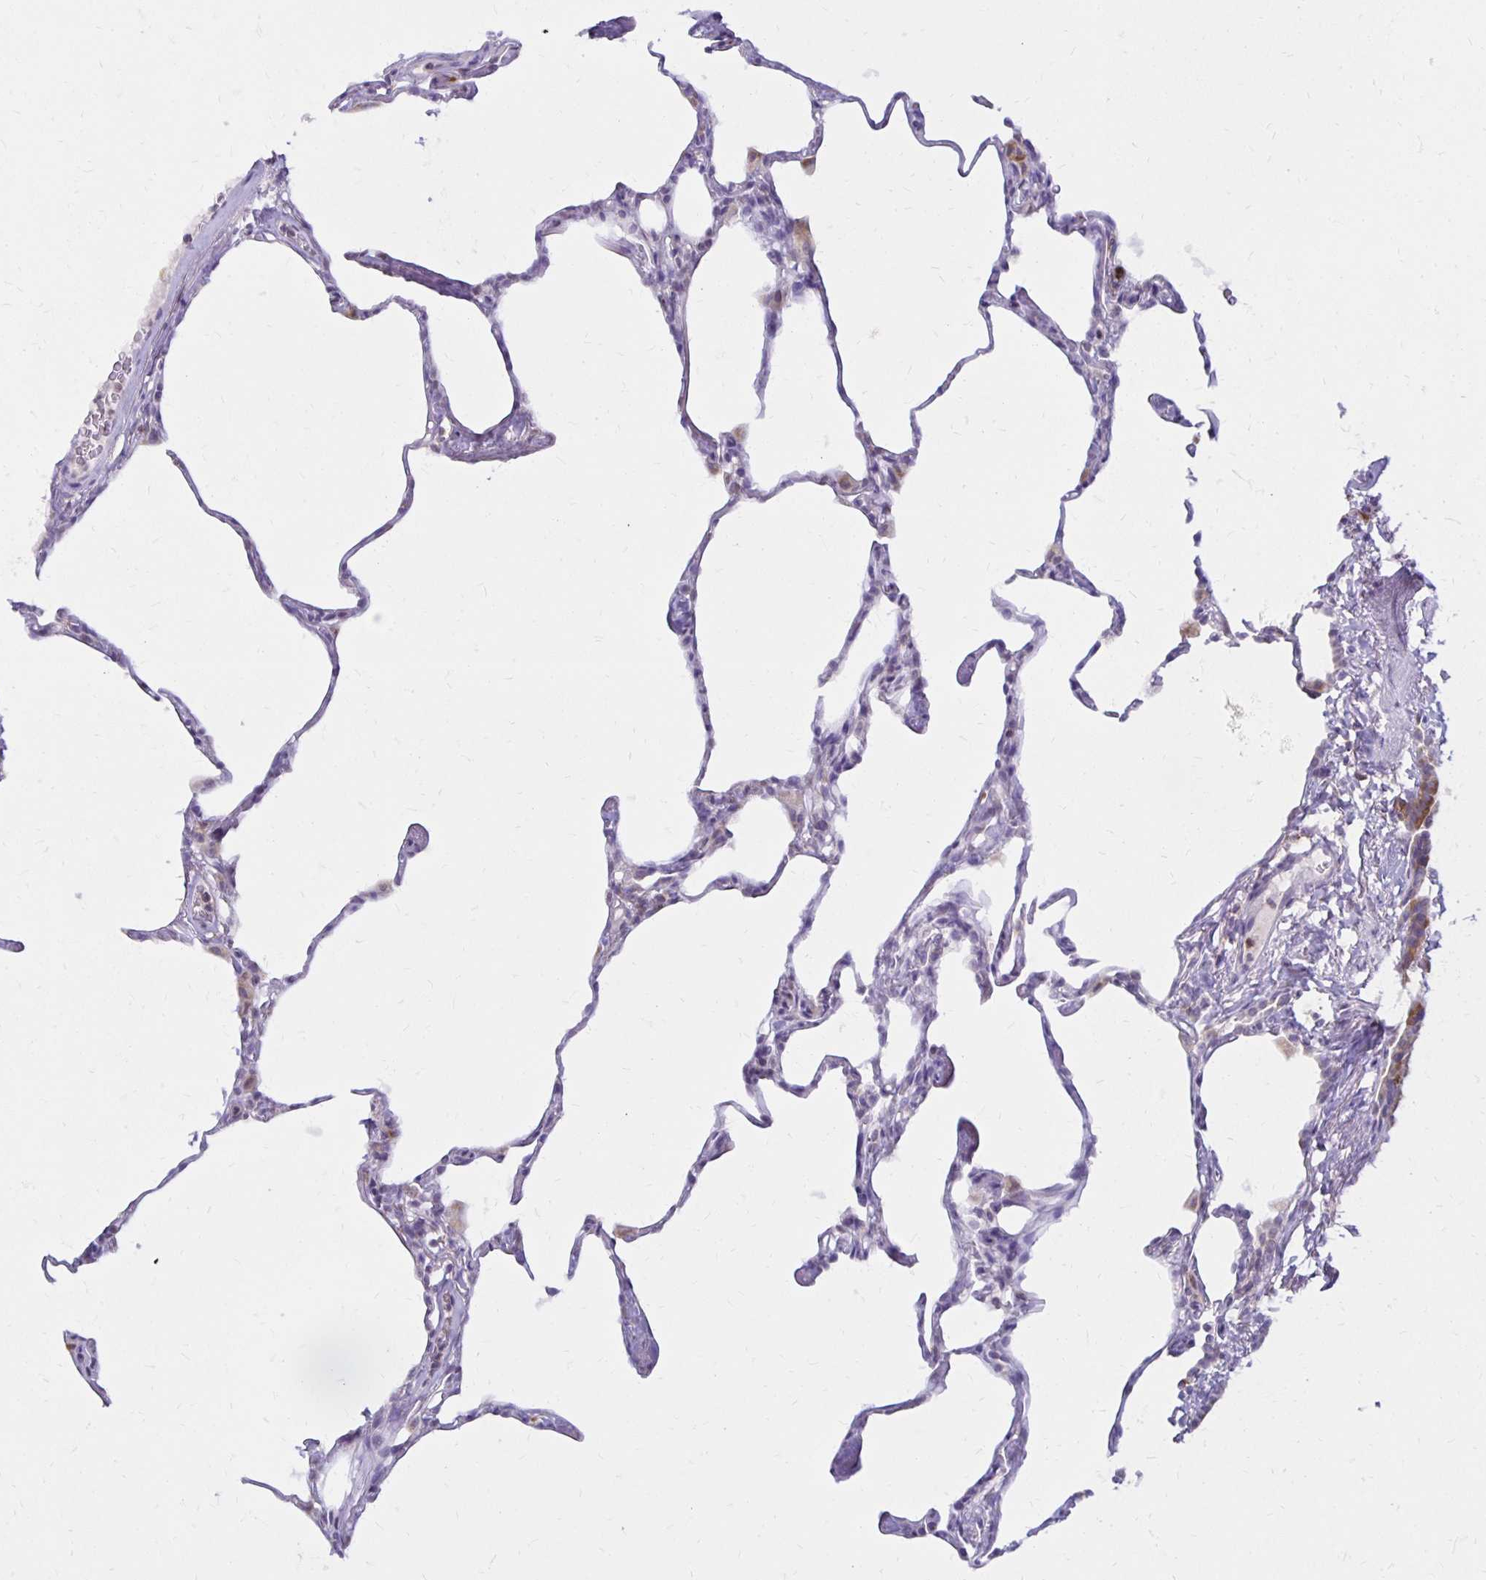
{"staining": {"intensity": "moderate", "quantity": "<25%", "location": "cytoplasmic/membranous"}, "tissue": "lung", "cell_type": "Alveolar cells", "image_type": "normal", "snomed": [{"axis": "morphology", "description": "Normal tissue, NOS"}, {"axis": "topography", "description": "Lung"}], "caption": "Protein staining of unremarkable lung displays moderate cytoplasmic/membranous expression in about <25% of alveolar cells.", "gene": "IER3", "patient": {"sex": "male", "age": 65}}